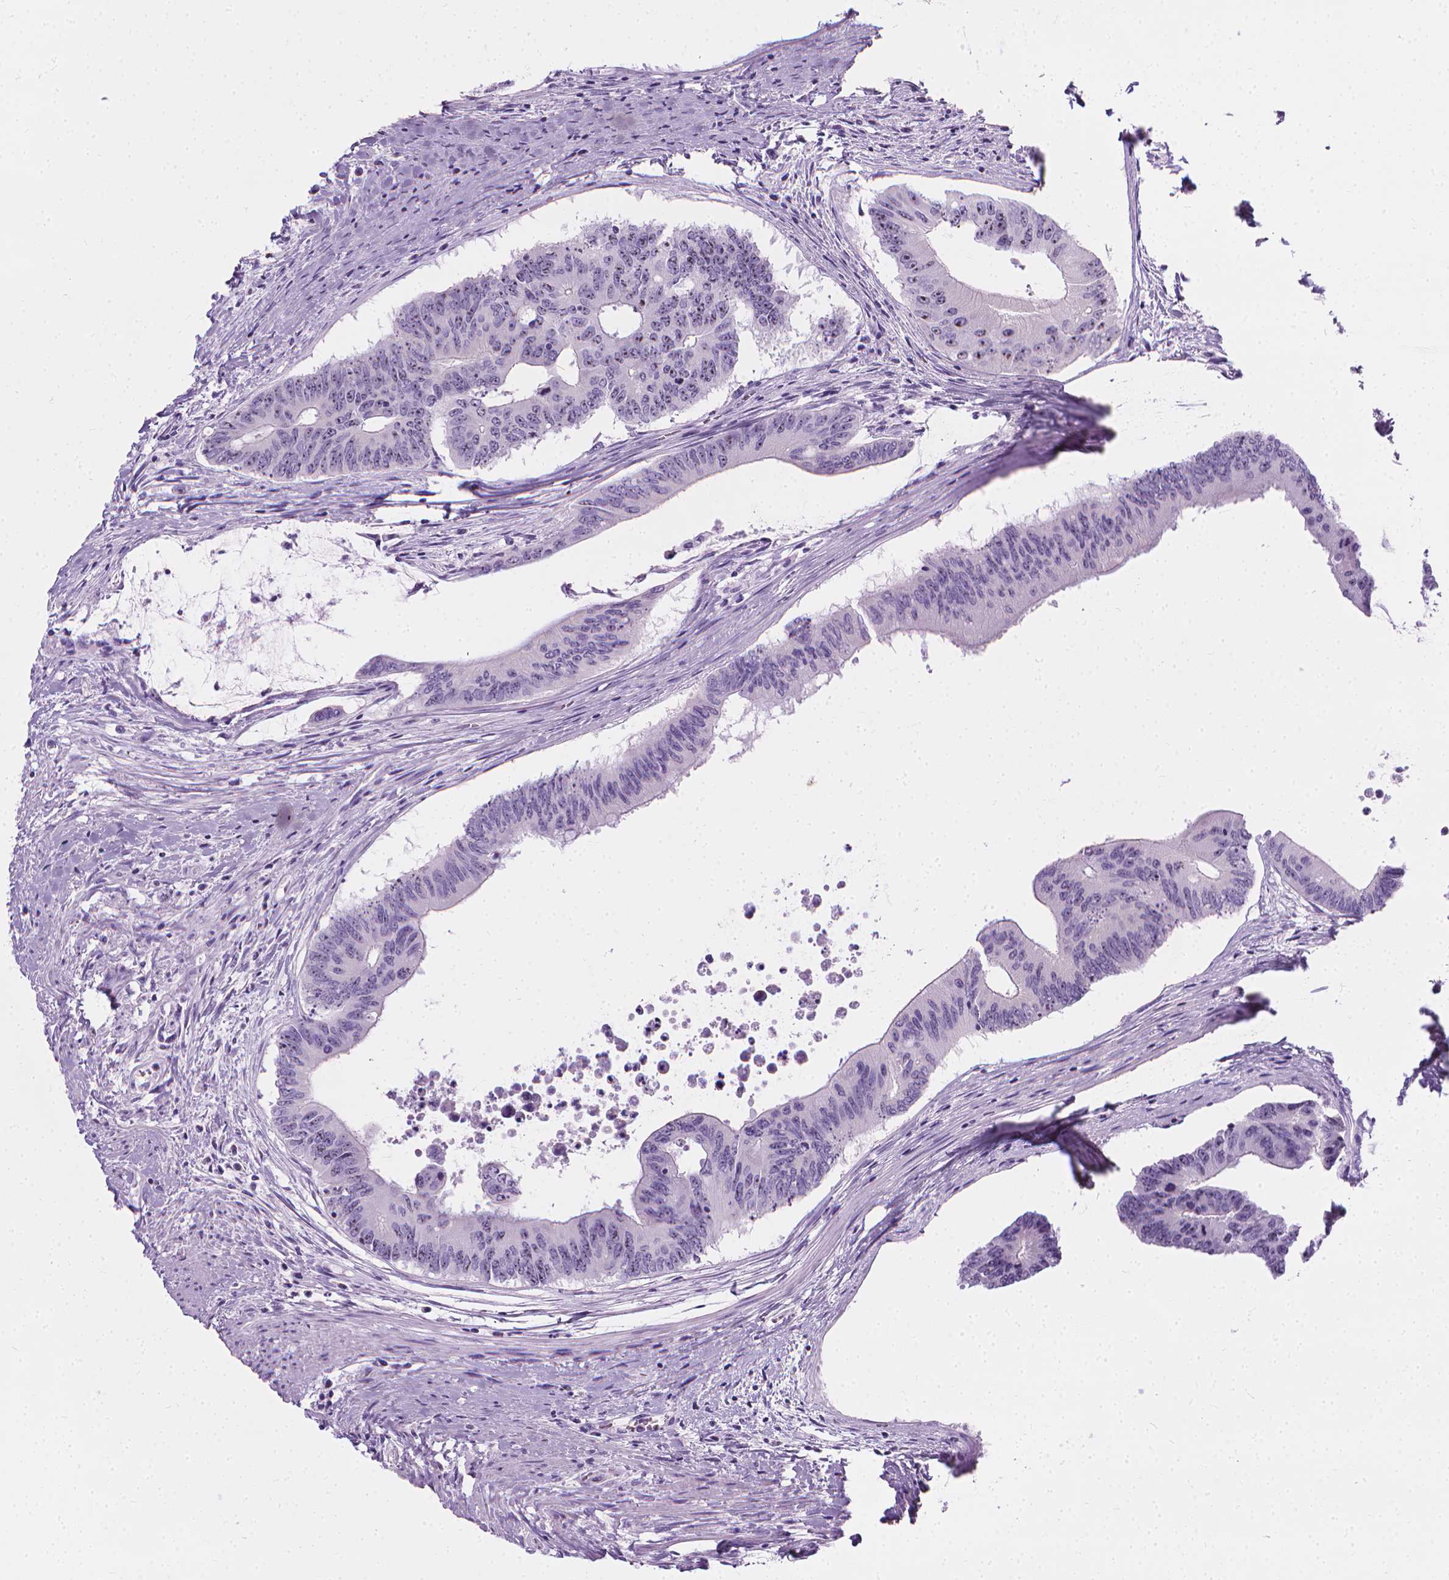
{"staining": {"intensity": "weak", "quantity": "25%-75%", "location": "nuclear"}, "tissue": "colorectal cancer", "cell_type": "Tumor cells", "image_type": "cancer", "snomed": [{"axis": "morphology", "description": "Adenocarcinoma, NOS"}, {"axis": "topography", "description": "Rectum"}], "caption": "Colorectal cancer (adenocarcinoma) was stained to show a protein in brown. There is low levels of weak nuclear expression in approximately 25%-75% of tumor cells.", "gene": "NOL7", "patient": {"sex": "male", "age": 59}}